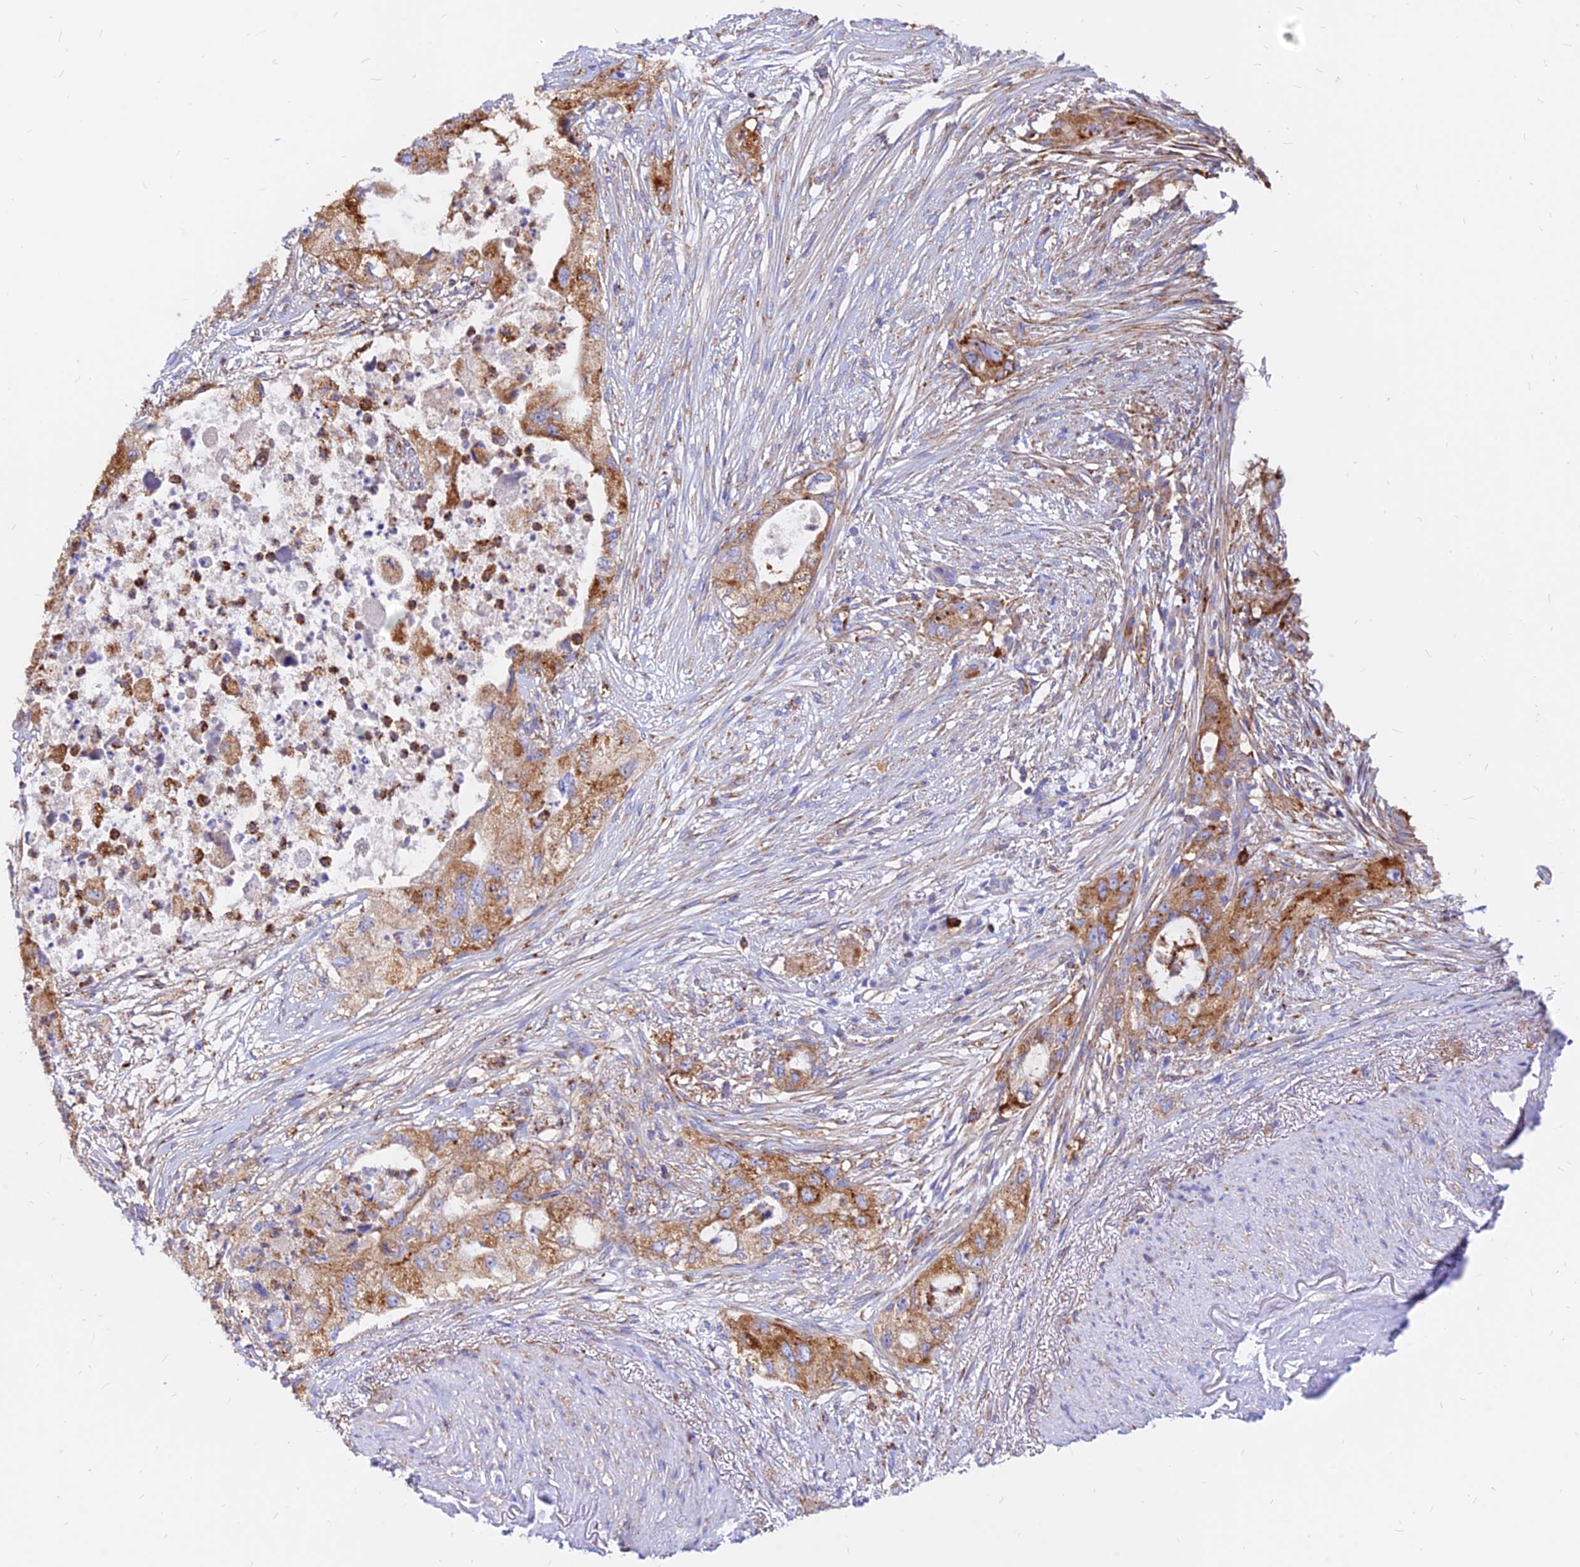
{"staining": {"intensity": "moderate", "quantity": ">75%", "location": "cytoplasmic/membranous"}, "tissue": "pancreatic cancer", "cell_type": "Tumor cells", "image_type": "cancer", "snomed": [{"axis": "morphology", "description": "Adenocarcinoma, NOS"}, {"axis": "topography", "description": "Pancreas"}], "caption": "IHC histopathology image of pancreatic adenocarcinoma stained for a protein (brown), which demonstrates medium levels of moderate cytoplasmic/membranous staining in about >75% of tumor cells.", "gene": "AGTRAP", "patient": {"sex": "female", "age": 73}}